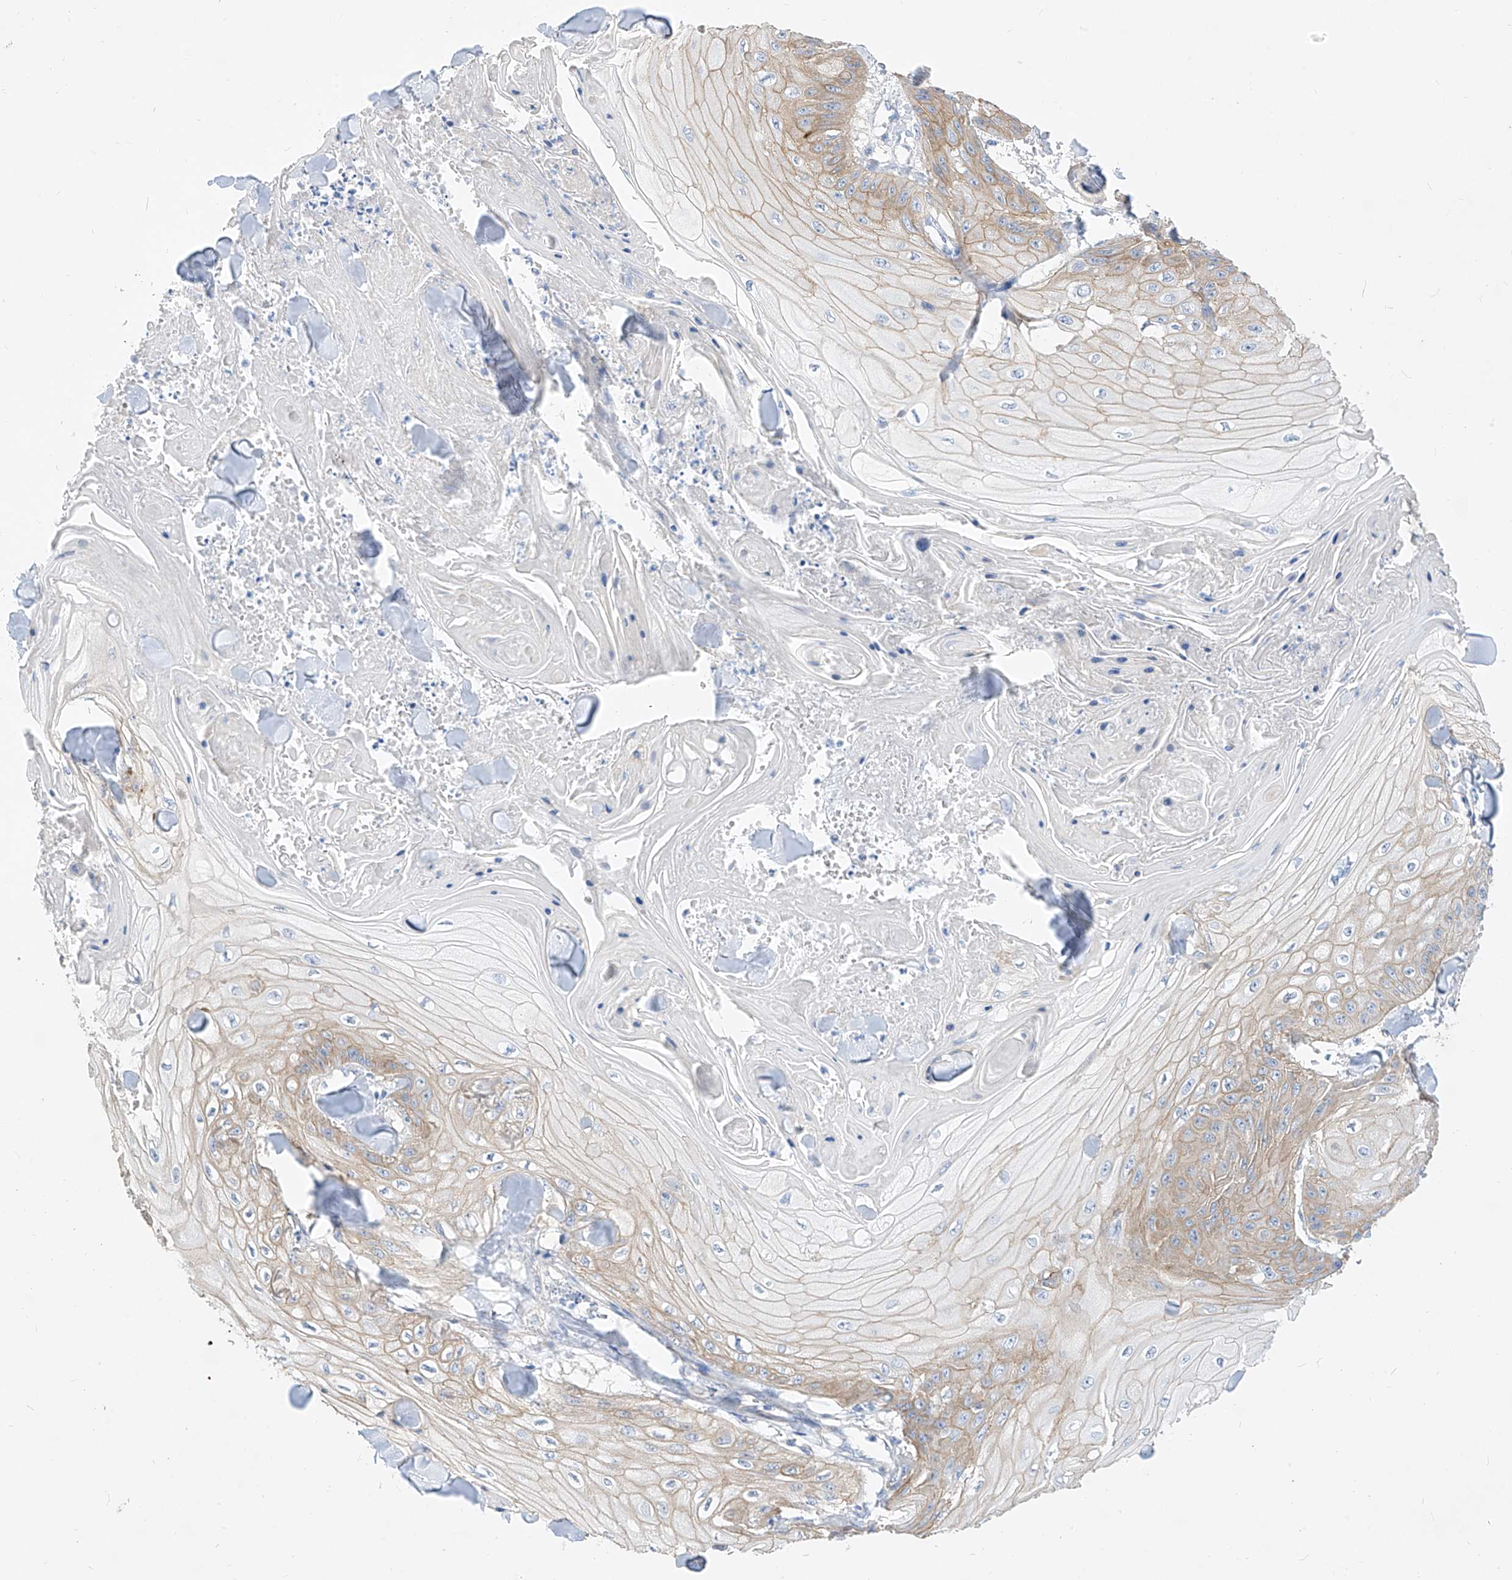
{"staining": {"intensity": "weak", "quantity": "25%-75%", "location": "cytoplasmic/membranous"}, "tissue": "skin cancer", "cell_type": "Tumor cells", "image_type": "cancer", "snomed": [{"axis": "morphology", "description": "Squamous cell carcinoma, NOS"}, {"axis": "topography", "description": "Skin"}], "caption": "Squamous cell carcinoma (skin) tissue displays weak cytoplasmic/membranous positivity in about 25%-75% of tumor cells, visualized by immunohistochemistry.", "gene": "SCGB2A1", "patient": {"sex": "male", "age": 74}}